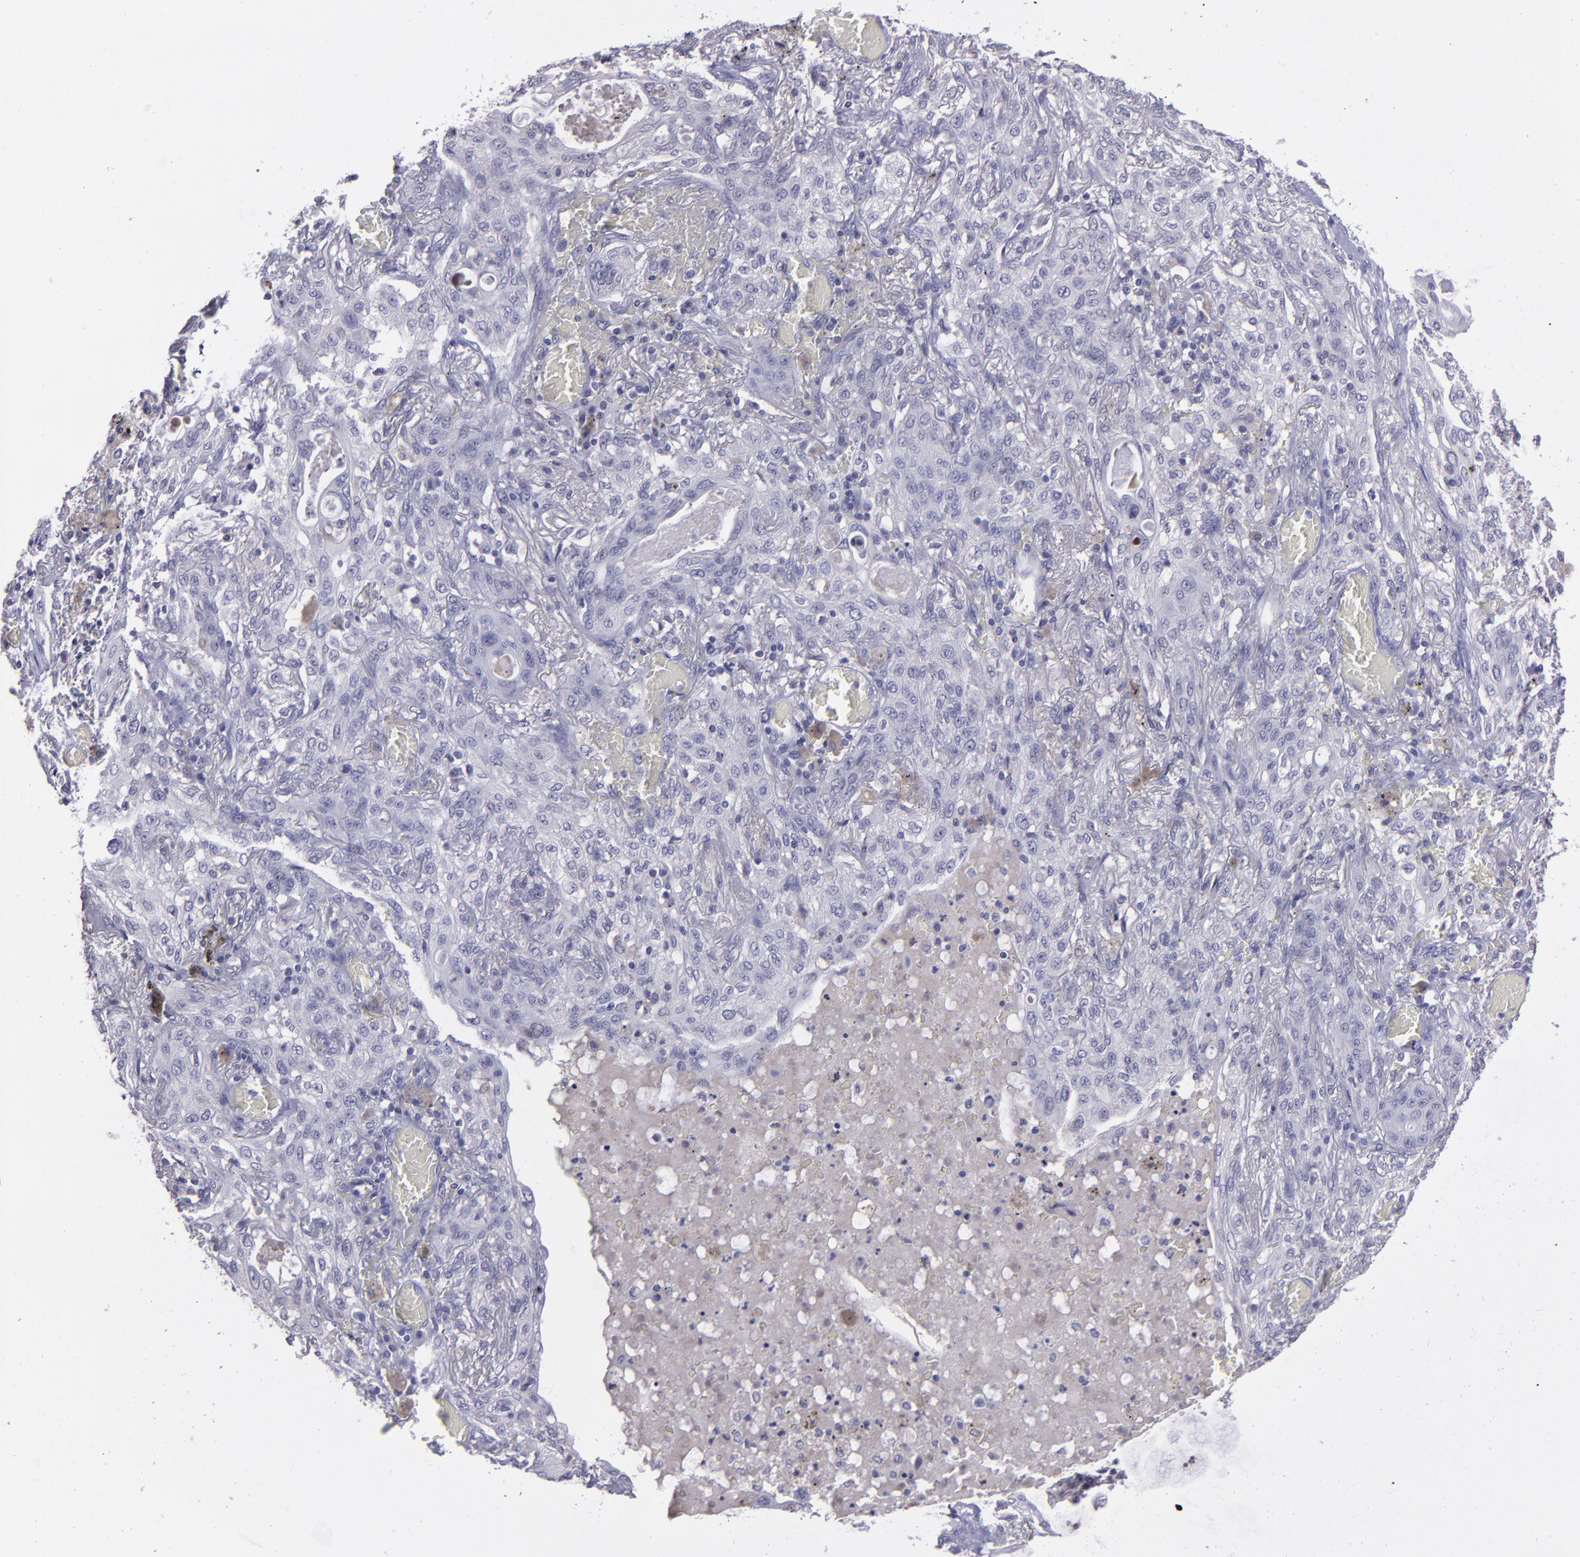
{"staining": {"intensity": "negative", "quantity": "none", "location": "none"}, "tissue": "lung cancer", "cell_type": "Tumor cells", "image_type": "cancer", "snomed": [{"axis": "morphology", "description": "Squamous cell carcinoma, NOS"}, {"axis": "topography", "description": "Lung"}], "caption": "Immunohistochemistry image of human lung cancer stained for a protein (brown), which reveals no staining in tumor cells. The staining was performed using DAB (3,3'-diaminobenzidine) to visualize the protein expression in brown, while the nuclei were stained in blue with hematoxylin (Magnification: 20x).", "gene": "MASP1", "patient": {"sex": "female", "age": 47}}